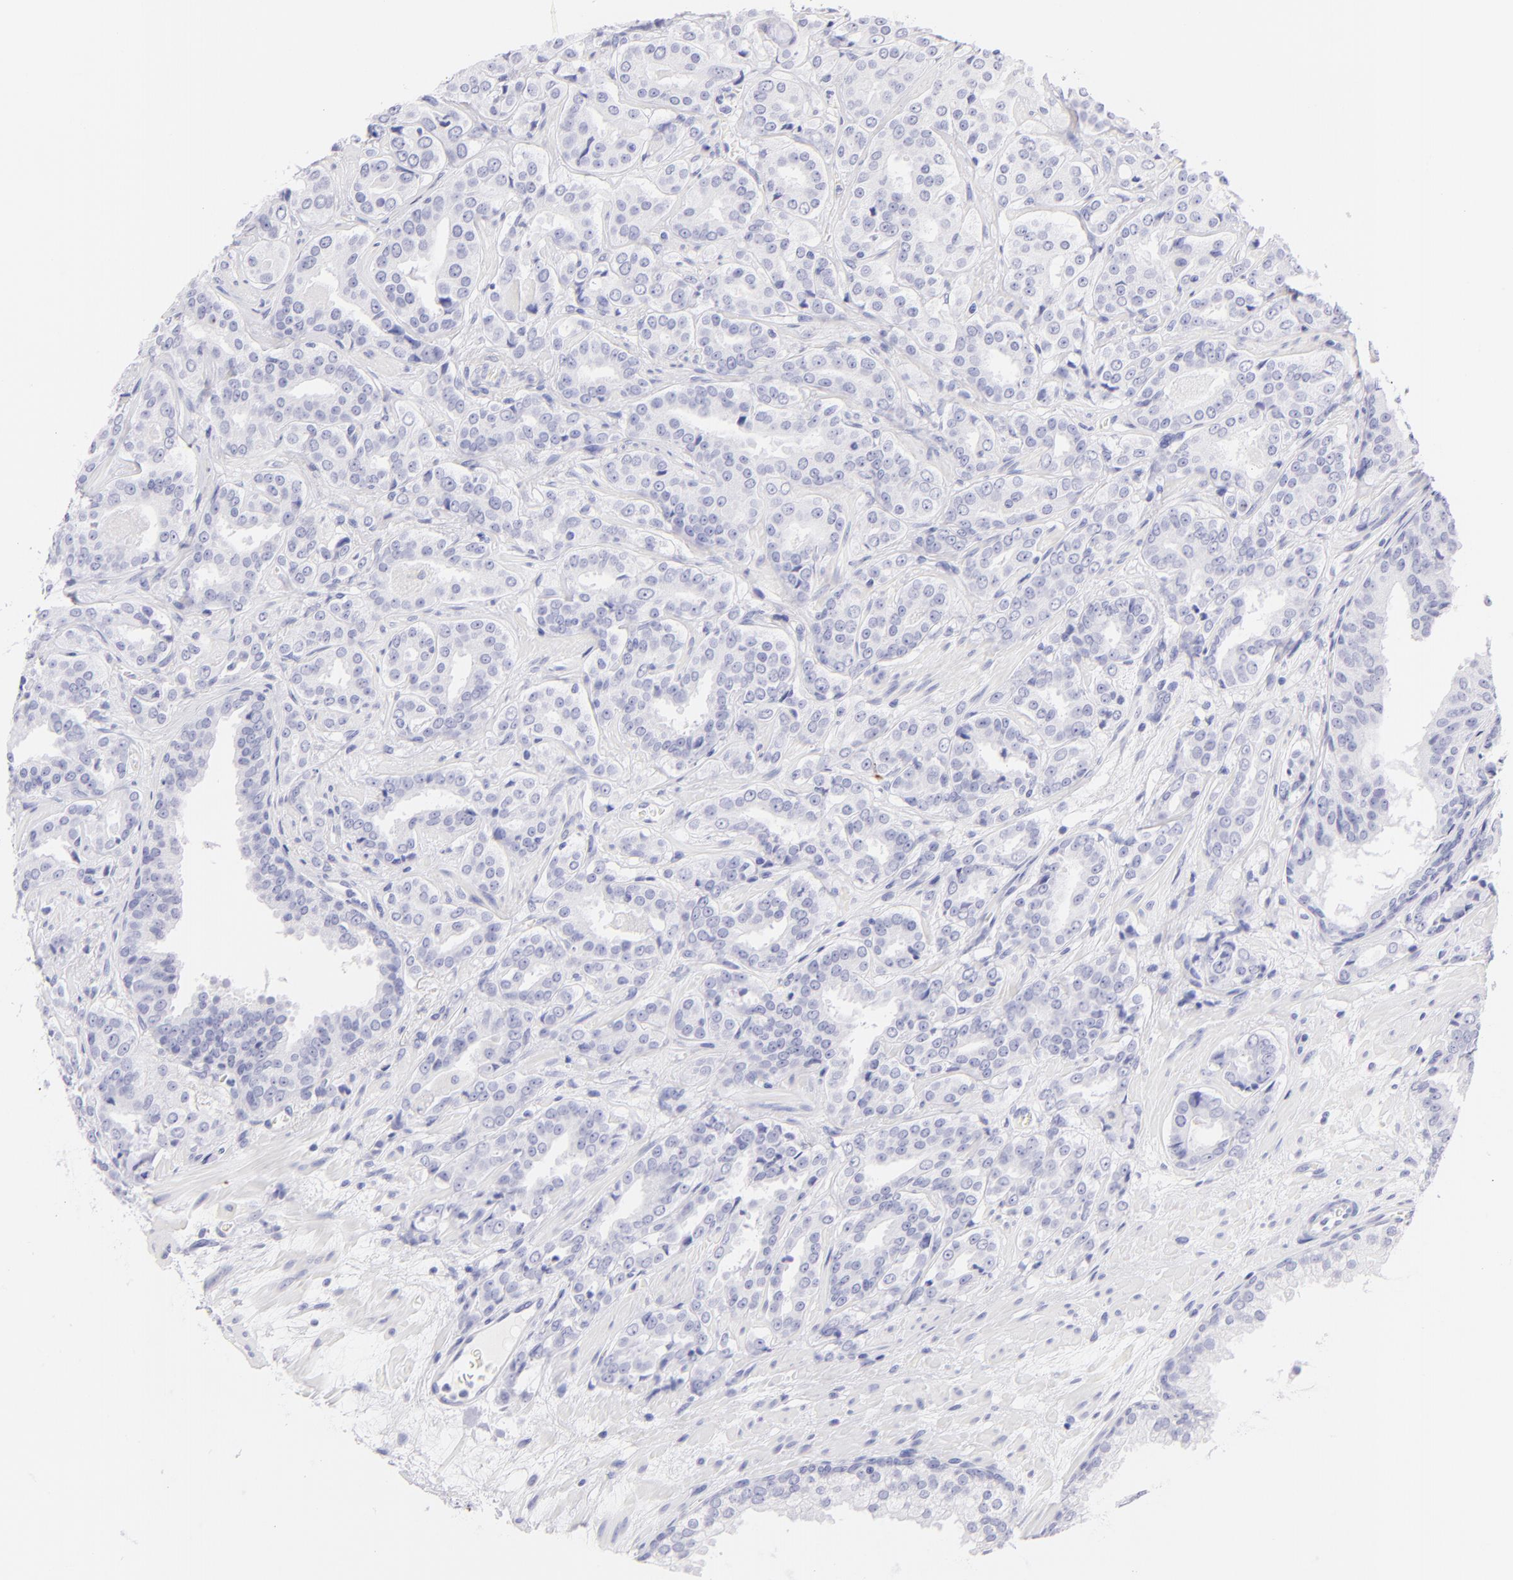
{"staining": {"intensity": "negative", "quantity": "none", "location": "none"}, "tissue": "prostate cancer", "cell_type": "Tumor cells", "image_type": "cancer", "snomed": [{"axis": "morphology", "description": "Adenocarcinoma, Medium grade"}, {"axis": "topography", "description": "Prostate"}], "caption": "Prostate cancer (adenocarcinoma (medium-grade)) was stained to show a protein in brown. There is no significant staining in tumor cells.", "gene": "SDC1", "patient": {"sex": "male", "age": 60}}